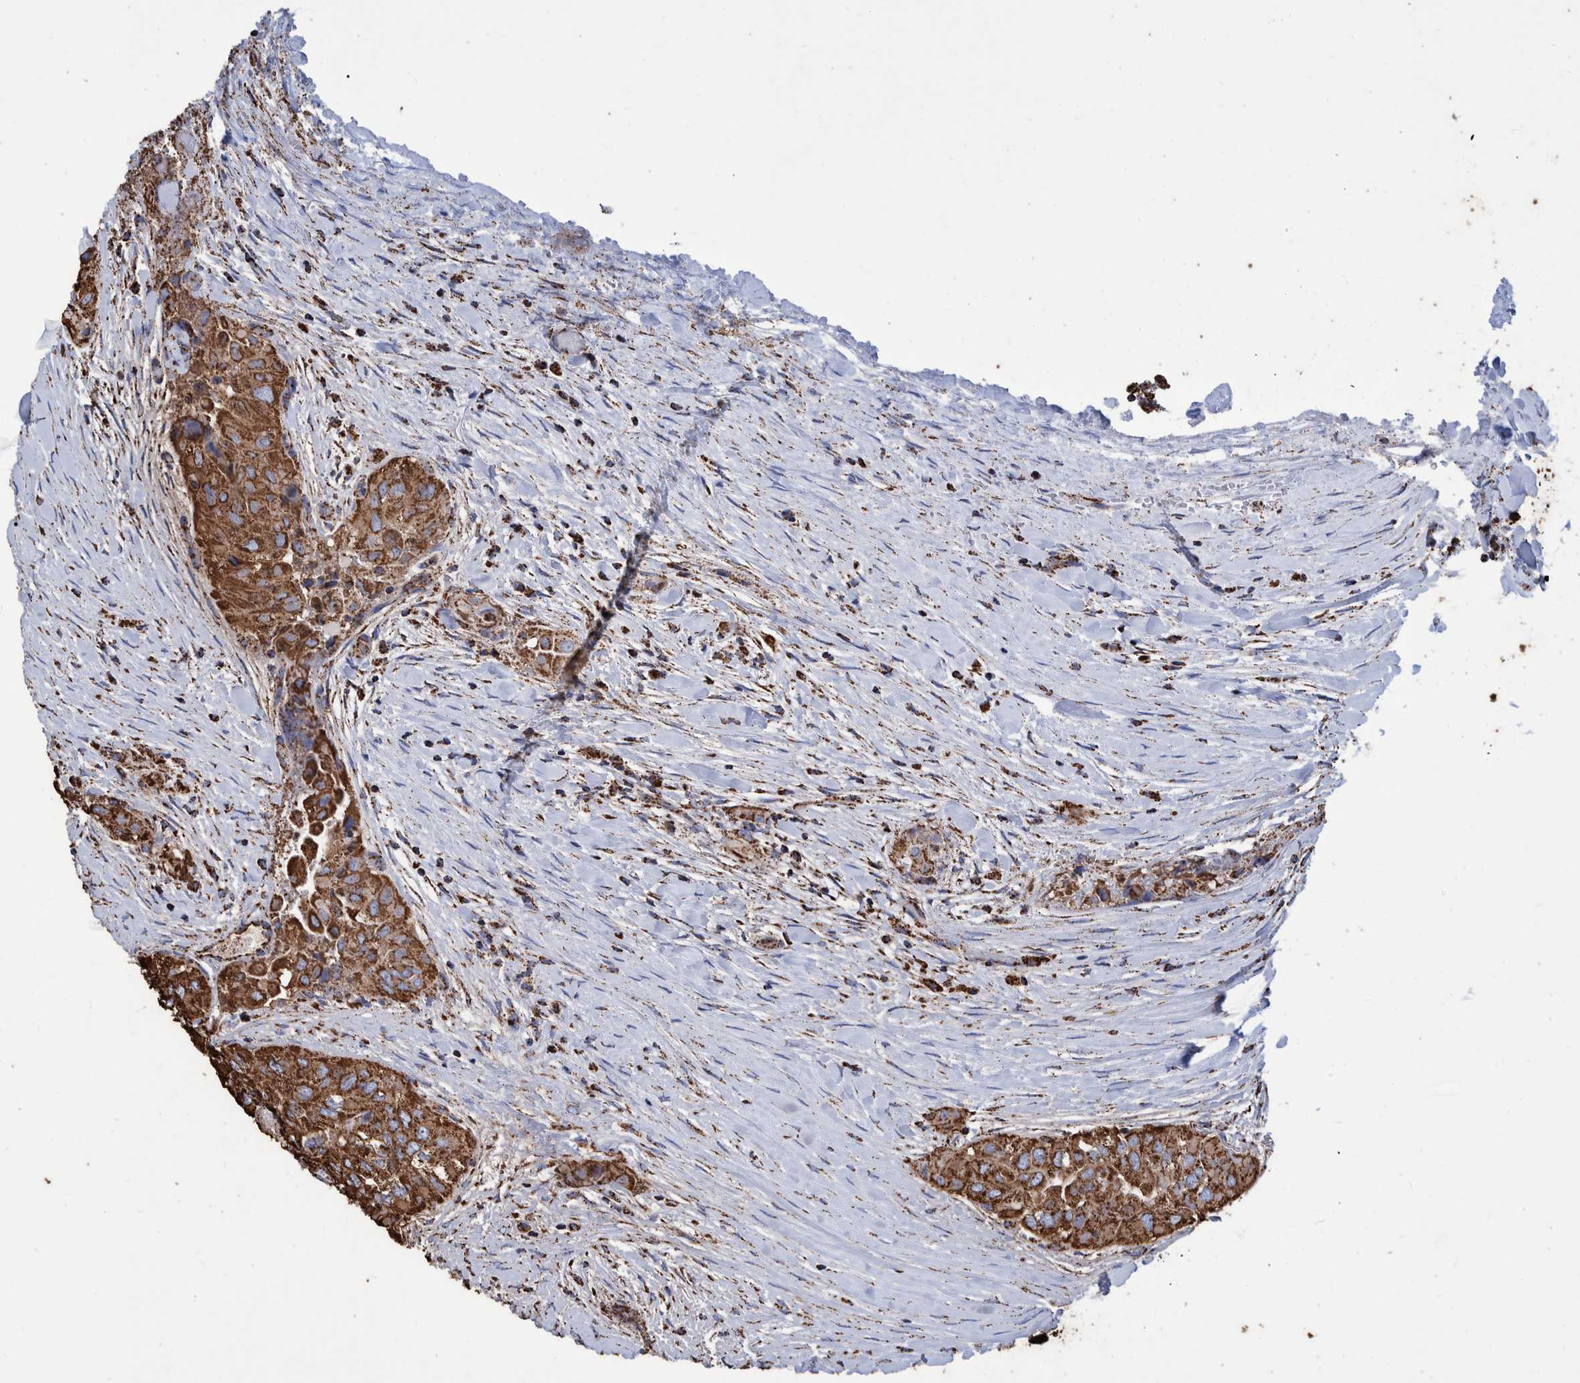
{"staining": {"intensity": "strong", "quantity": ">75%", "location": "cytoplasmic/membranous"}, "tissue": "thyroid cancer", "cell_type": "Tumor cells", "image_type": "cancer", "snomed": [{"axis": "morphology", "description": "Papillary adenocarcinoma, NOS"}, {"axis": "topography", "description": "Thyroid gland"}], "caption": "Immunohistochemistry (IHC) (DAB) staining of human thyroid cancer displays strong cytoplasmic/membranous protein staining in approximately >75% of tumor cells.", "gene": "VPS26C", "patient": {"sex": "female", "age": 59}}